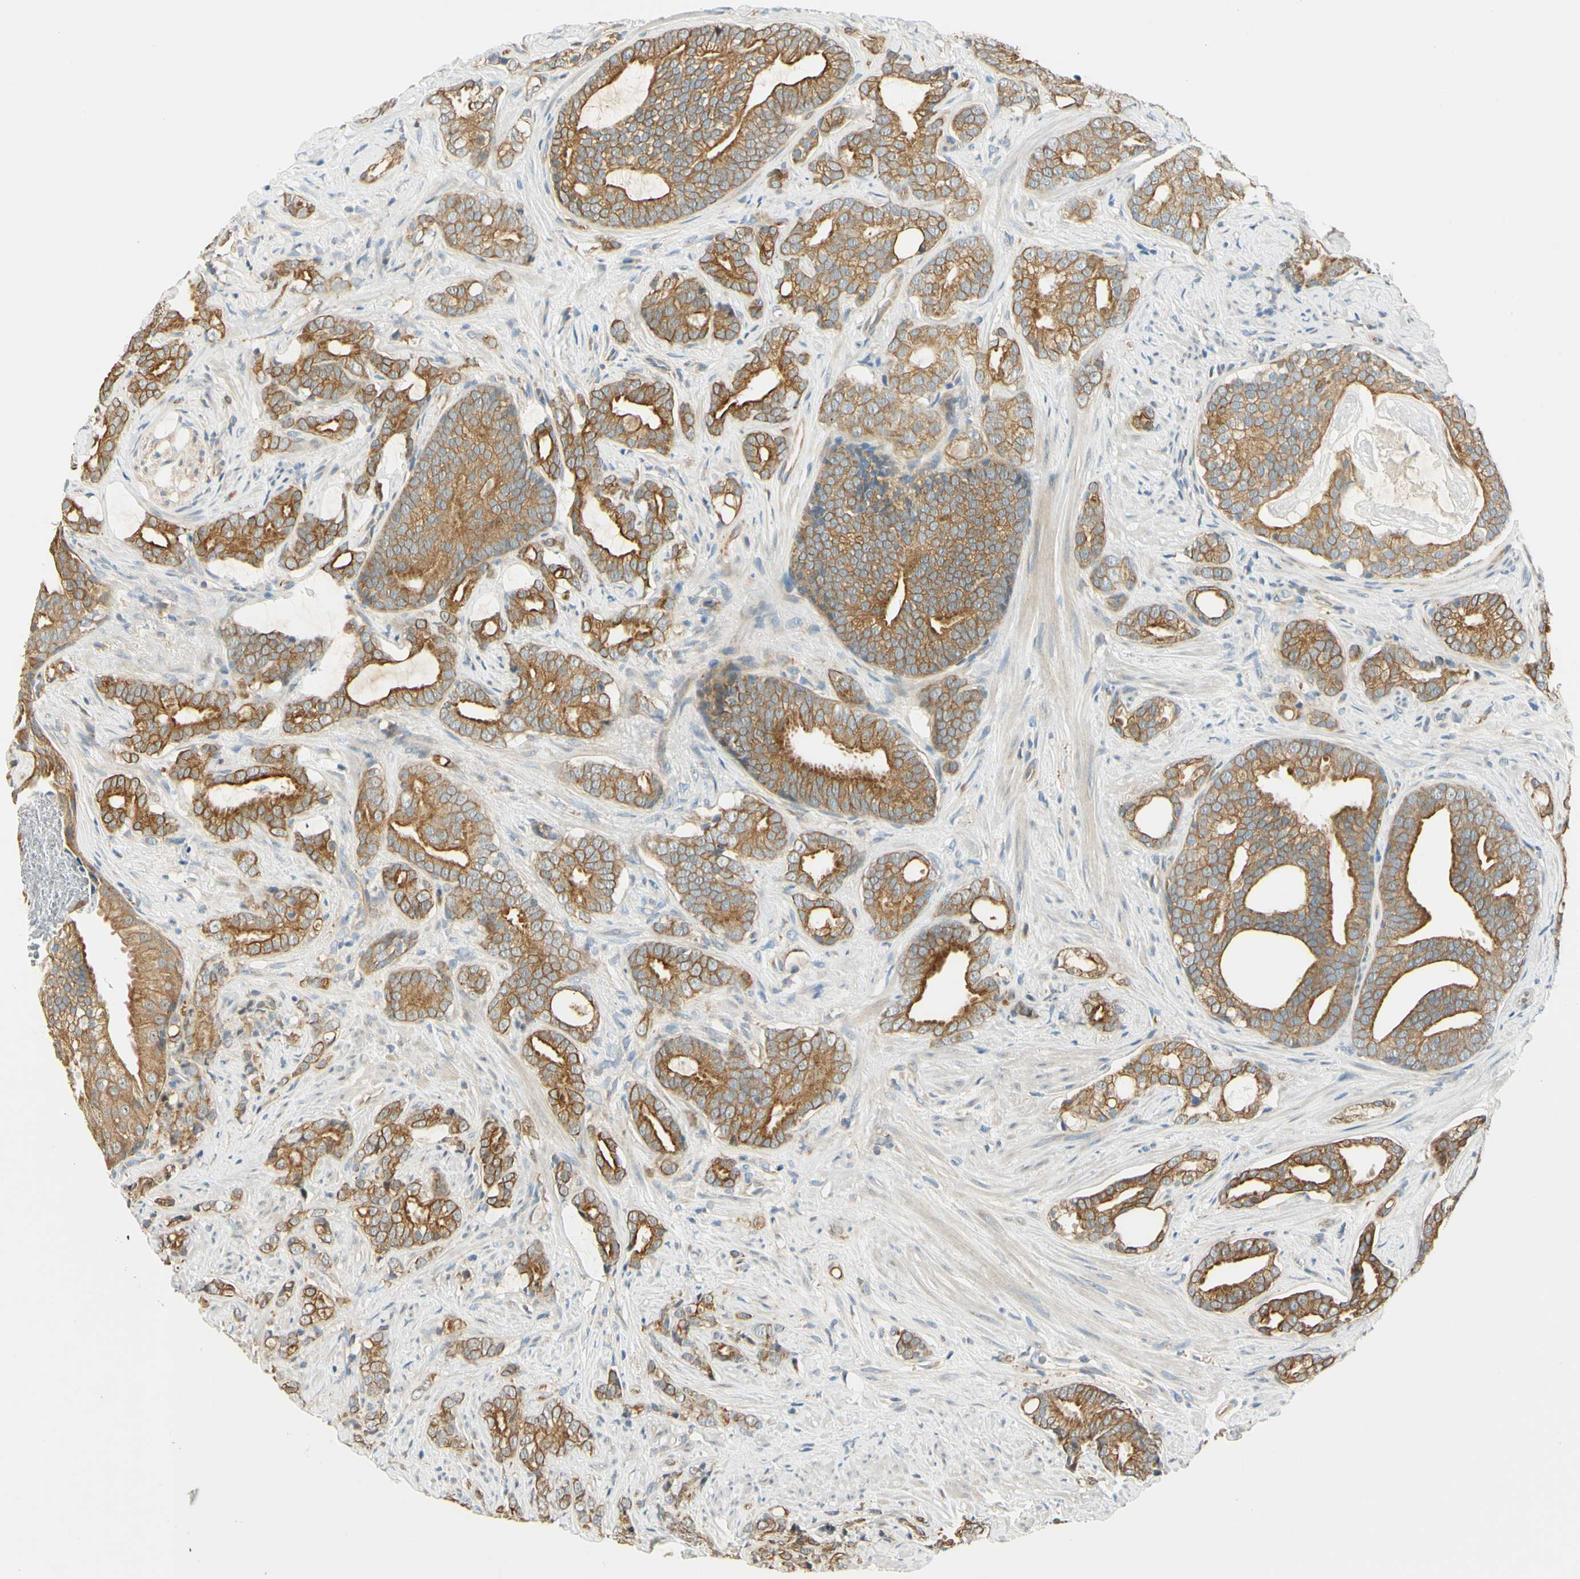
{"staining": {"intensity": "moderate", "quantity": ">75%", "location": "cytoplasmic/membranous"}, "tissue": "prostate cancer", "cell_type": "Tumor cells", "image_type": "cancer", "snomed": [{"axis": "morphology", "description": "Adenocarcinoma, Low grade"}, {"axis": "topography", "description": "Prostate"}], "caption": "Immunohistochemical staining of prostate cancer (low-grade adenocarcinoma) reveals medium levels of moderate cytoplasmic/membranous protein positivity in about >75% of tumor cells.", "gene": "LAMA3", "patient": {"sex": "male", "age": 58}}